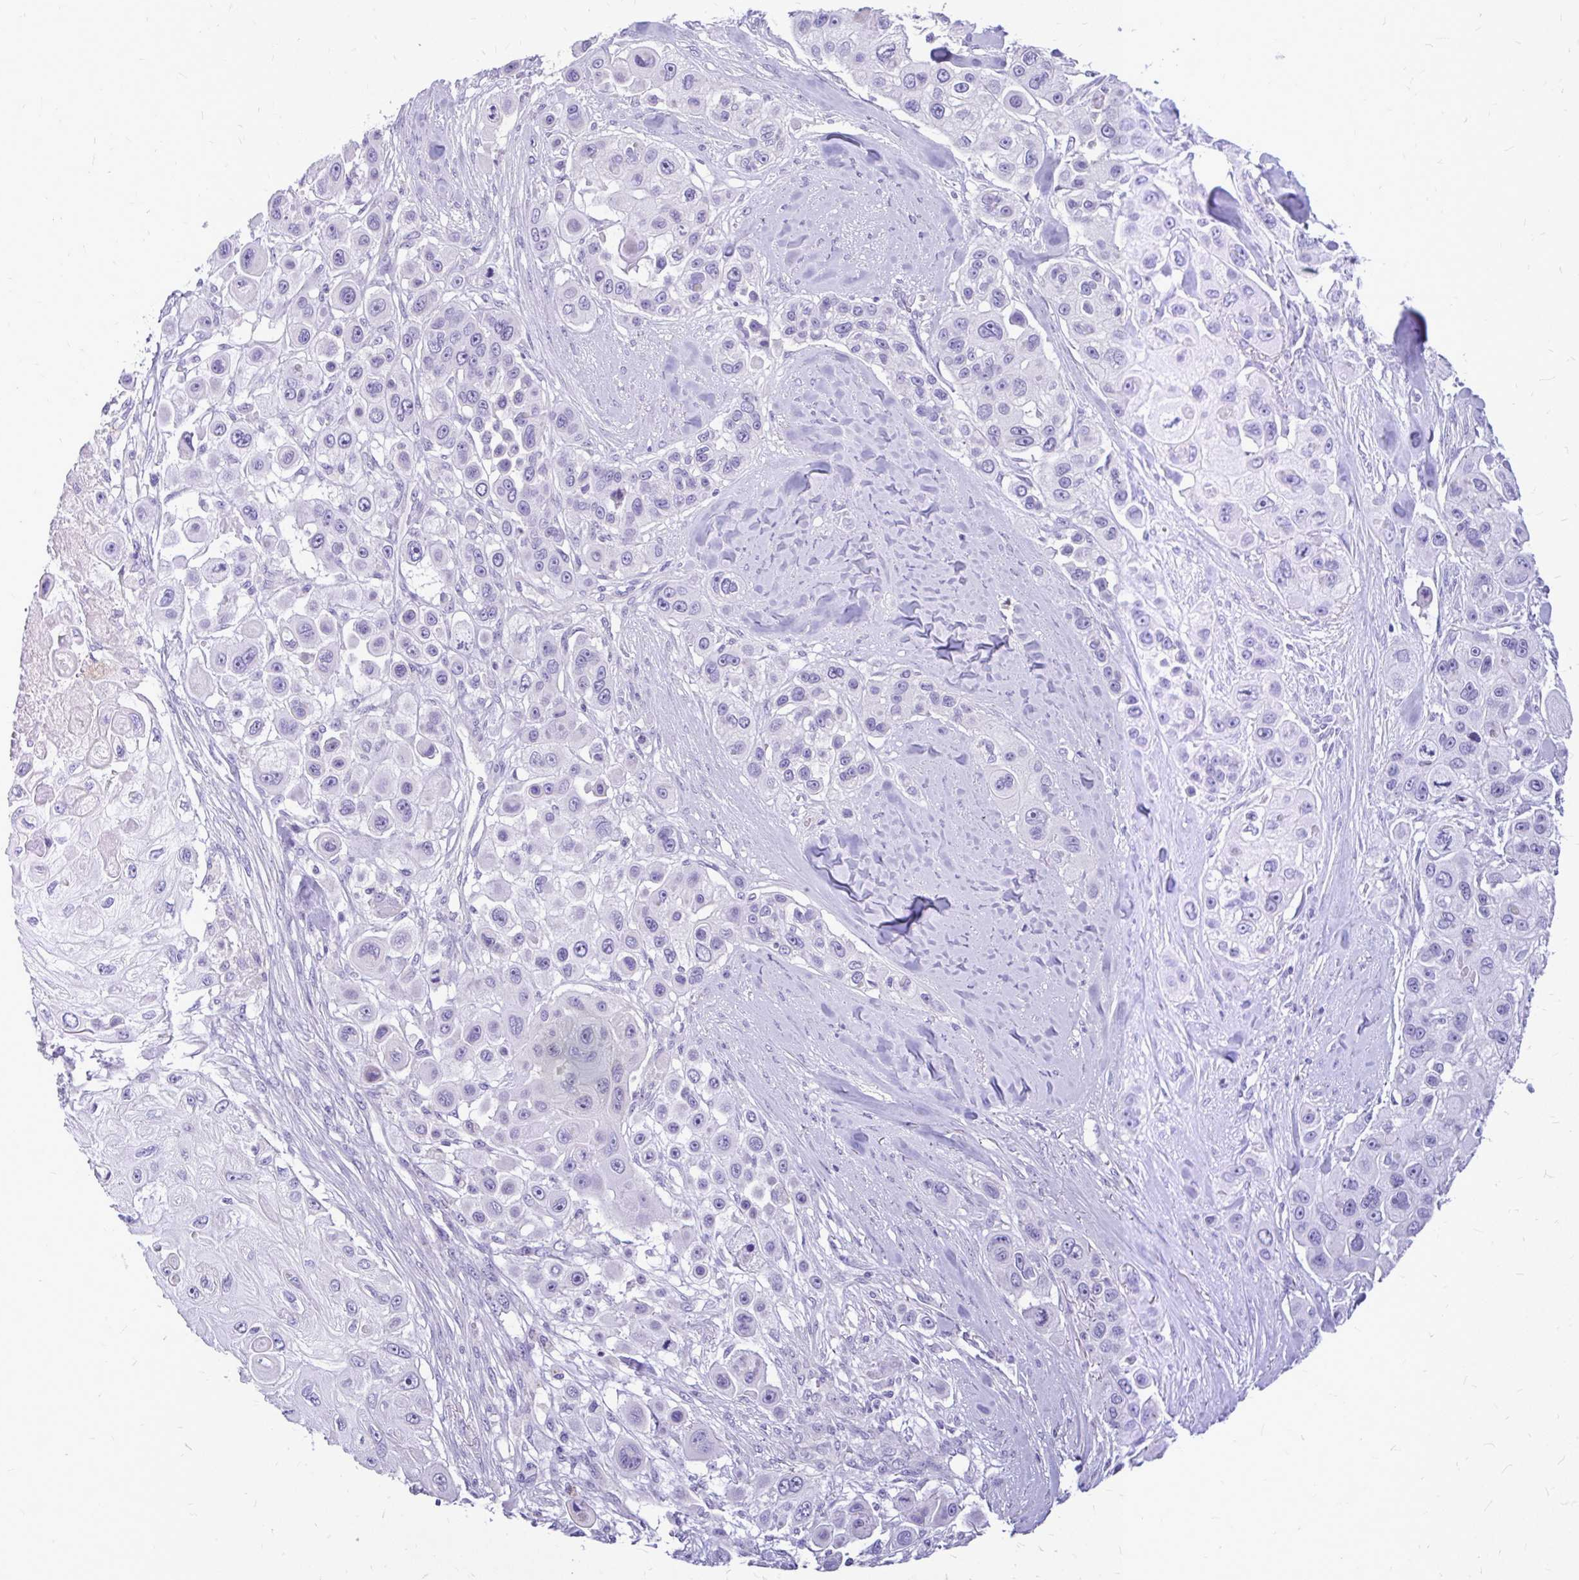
{"staining": {"intensity": "negative", "quantity": "none", "location": "none"}, "tissue": "skin cancer", "cell_type": "Tumor cells", "image_type": "cancer", "snomed": [{"axis": "morphology", "description": "Squamous cell carcinoma, NOS"}, {"axis": "topography", "description": "Skin"}], "caption": "The immunohistochemistry (IHC) histopathology image has no significant staining in tumor cells of skin cancer tissue.", "gene": "MAP1LC3A", "patient": {"sex": "male", "age": 67}}